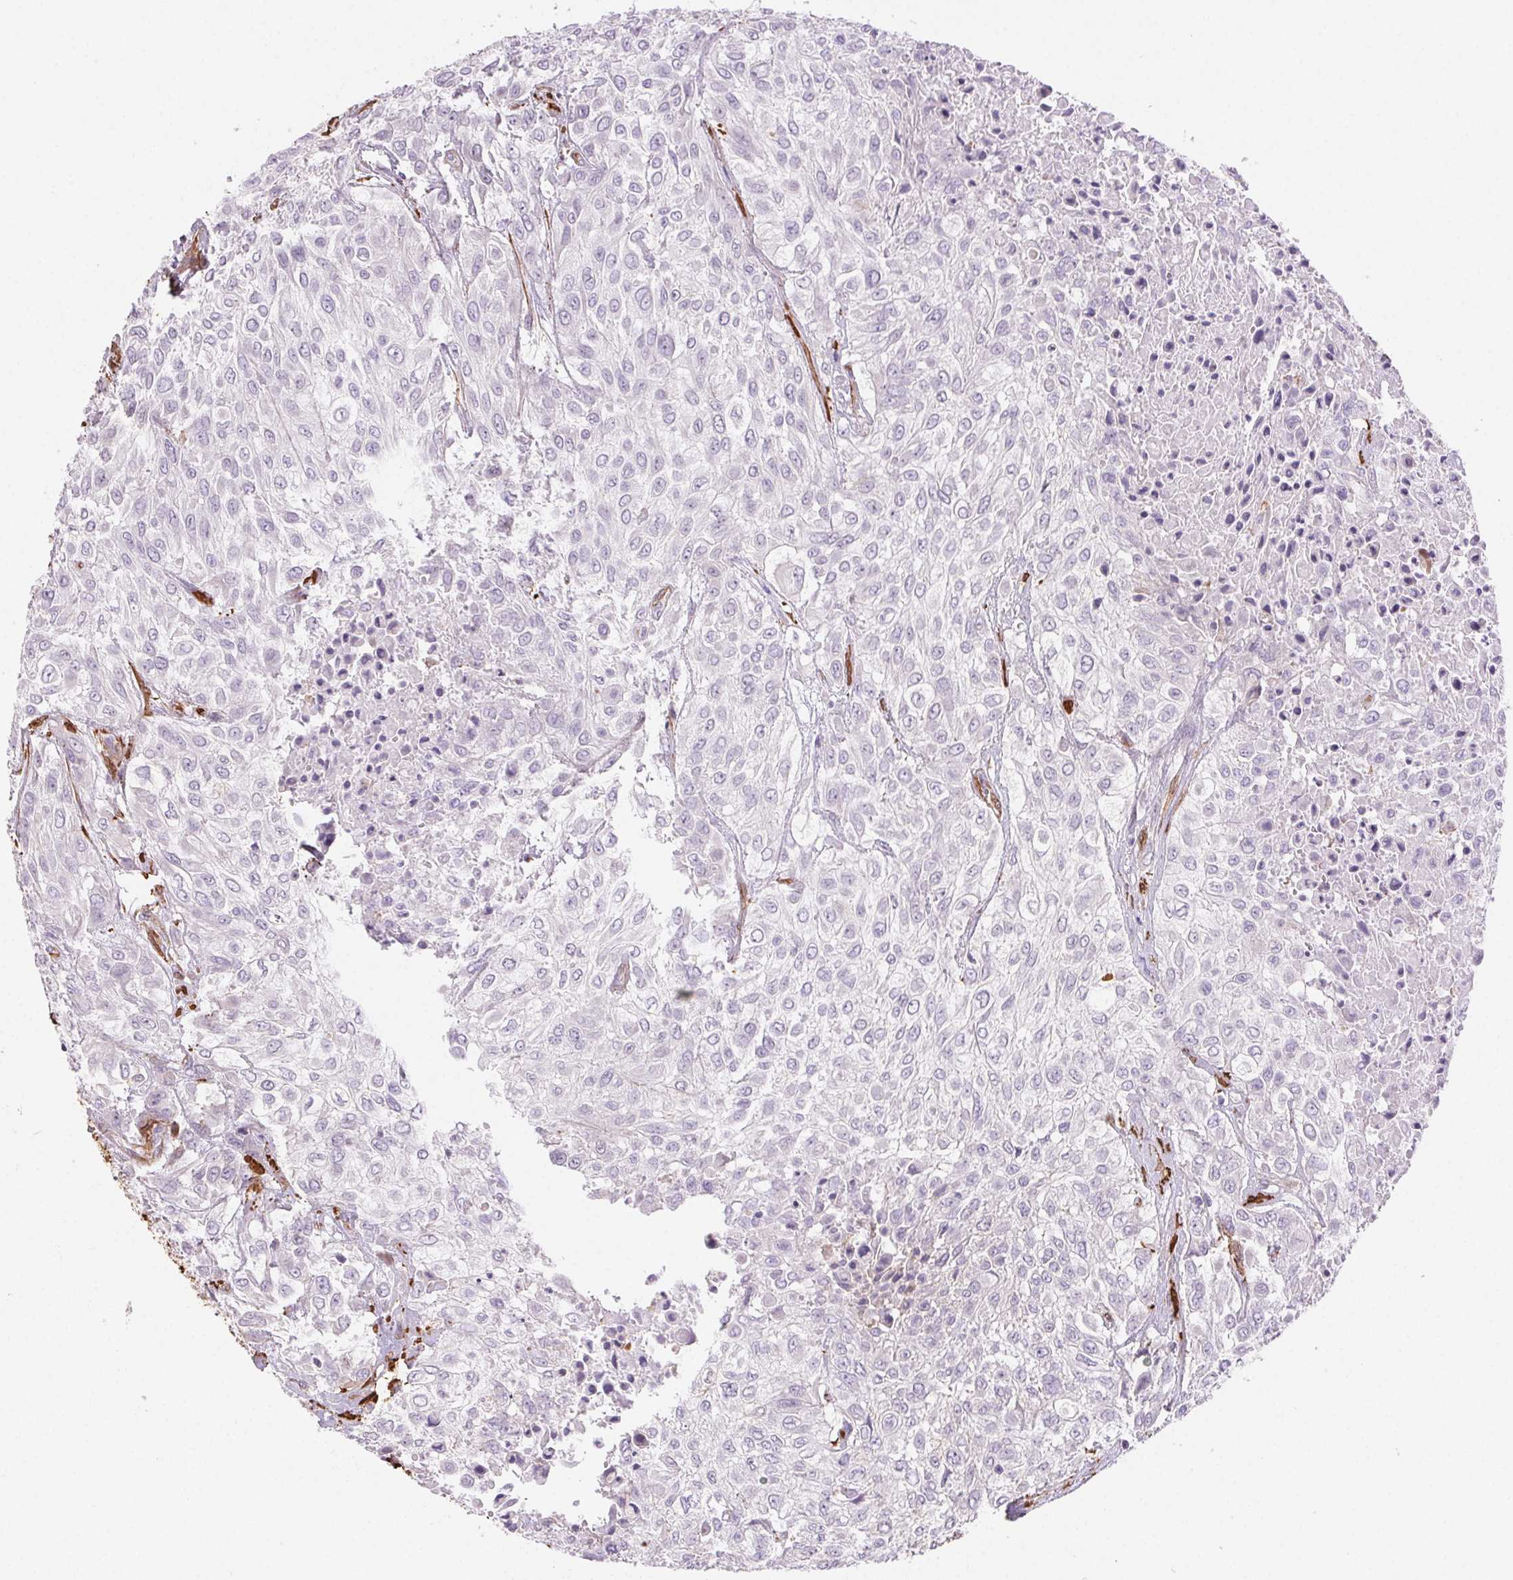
{"staining": {"intensity": "negative", "quantity": "none", "location": "none"}, "tissue": "urothelial cancer", "cell_type": "Tumor cells", "image_type": "cancer", "snomed": [{"axis": "morphology", "description": "Urothelial carcinoma, High grade"}, {"axis": "topography", "description": "Urinary bladder"}], "caption": "Protein analysis of urothelial cancer reveals no significant expression in tumor cells.", "gene": "GPX8", "patient": {"sex": "male", "age": 57}}